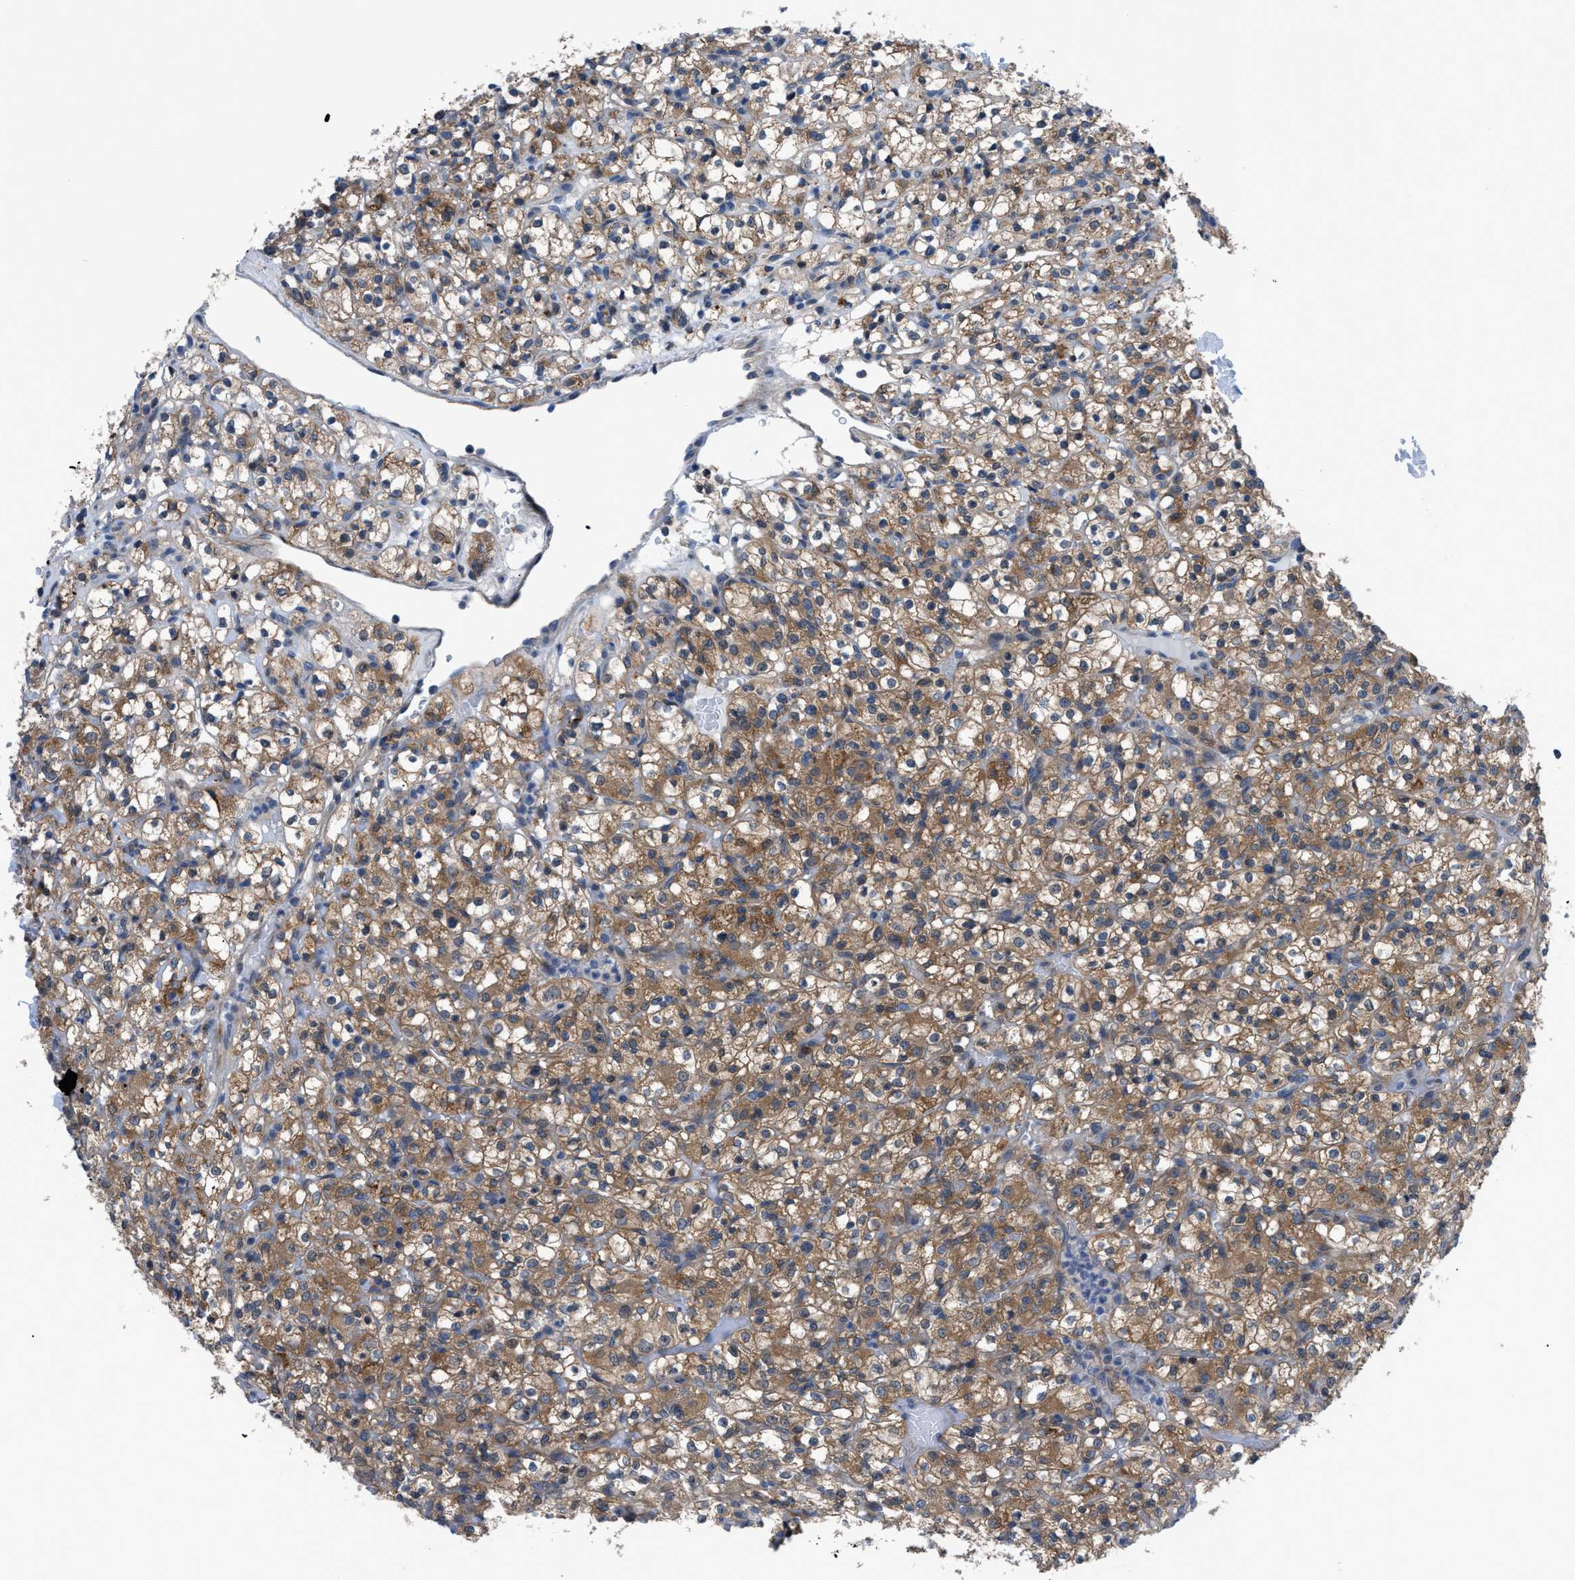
{"staining": {"intensity": "moderate", "quantity": ">75%", "location": "cytoplasmic/membranous"}, "tissue": "renal cancer", "cell_type": "Tumor cells", "image_type": "cancer", "snomed": [{"axis": "morphology", "description": "Normal tissue, NOS"}, {"axis": "morphology", "description": "Adenocarcinoma, NOS"}, {"axis": "topography", "description": "Kidney"}], "caption": "Immunohistochemistry (IHC) photomicrograph of neoplastic tissue: renal cancer (adenocarcinoma) stained using immunohistochemistry shows medium levels of moderate protein expression localized specifically in the cytoplasmic/membranous of tumor cells, appearing as a cytoplasmic/membranous brown color.", "gene": "TMEM45B", "patient": {"sex": "female", "age": 72}}